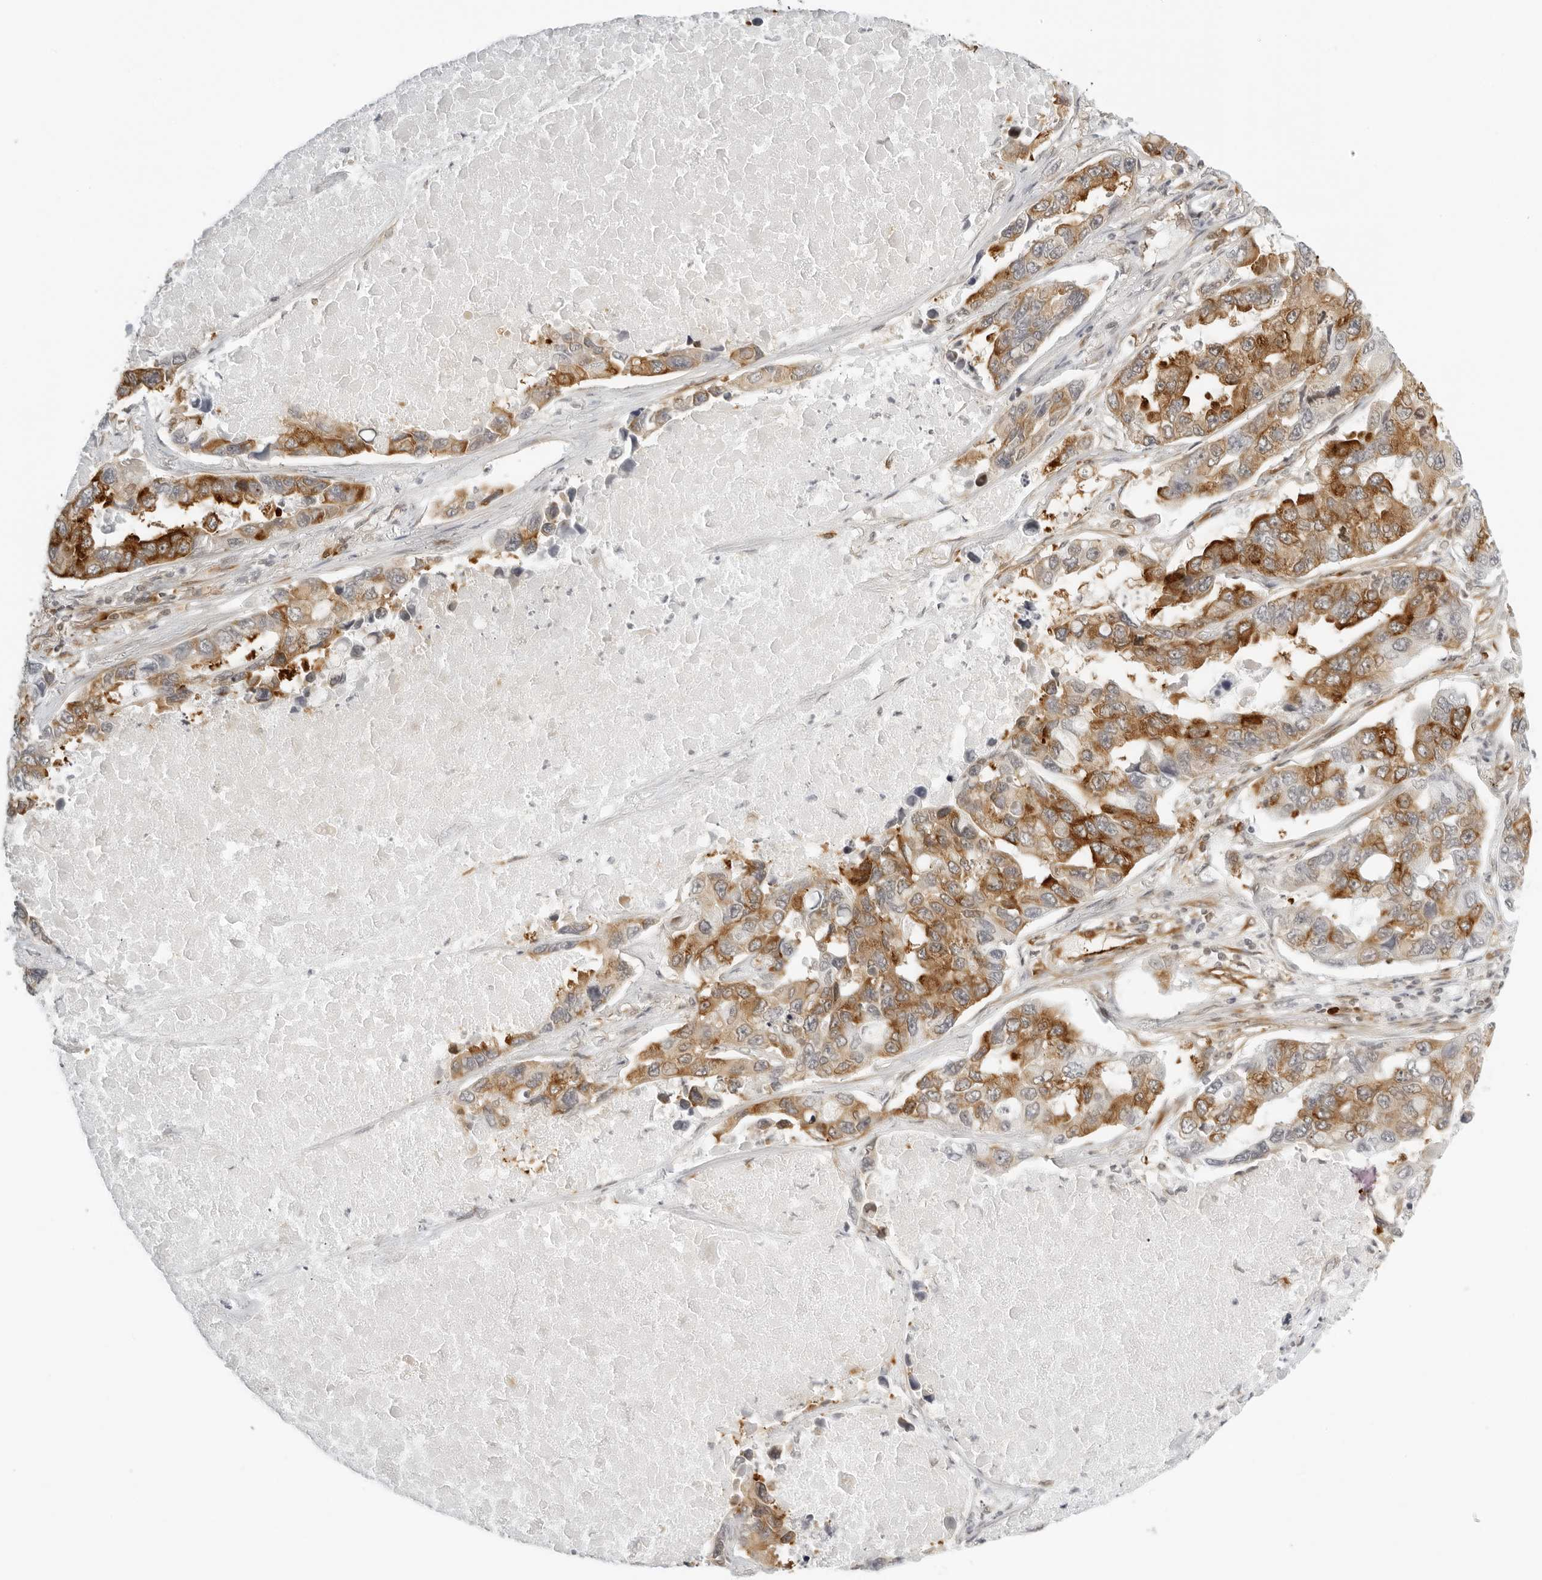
{"staining": {"intensity": "strong", "quantity": ">75%", "location": "cytoplasmic/membranous"}, "tissue": "lung cancer", "cell_type": "Tumor cells", "image_type": "cancer", "snomed": [{"axis": "morphology", "description": "Adenocarcinoma, NOS"}, {"axis": "topography", "description": "Lung"}], "caption": "A photomicrograph of human lung adenocarcinoma stained for a protein exhibits strong cytoplasmic/membranous brown staining in tumor cells.", "gene": "EIF4G1", "patient": {"sex": "male", "age": 64}}